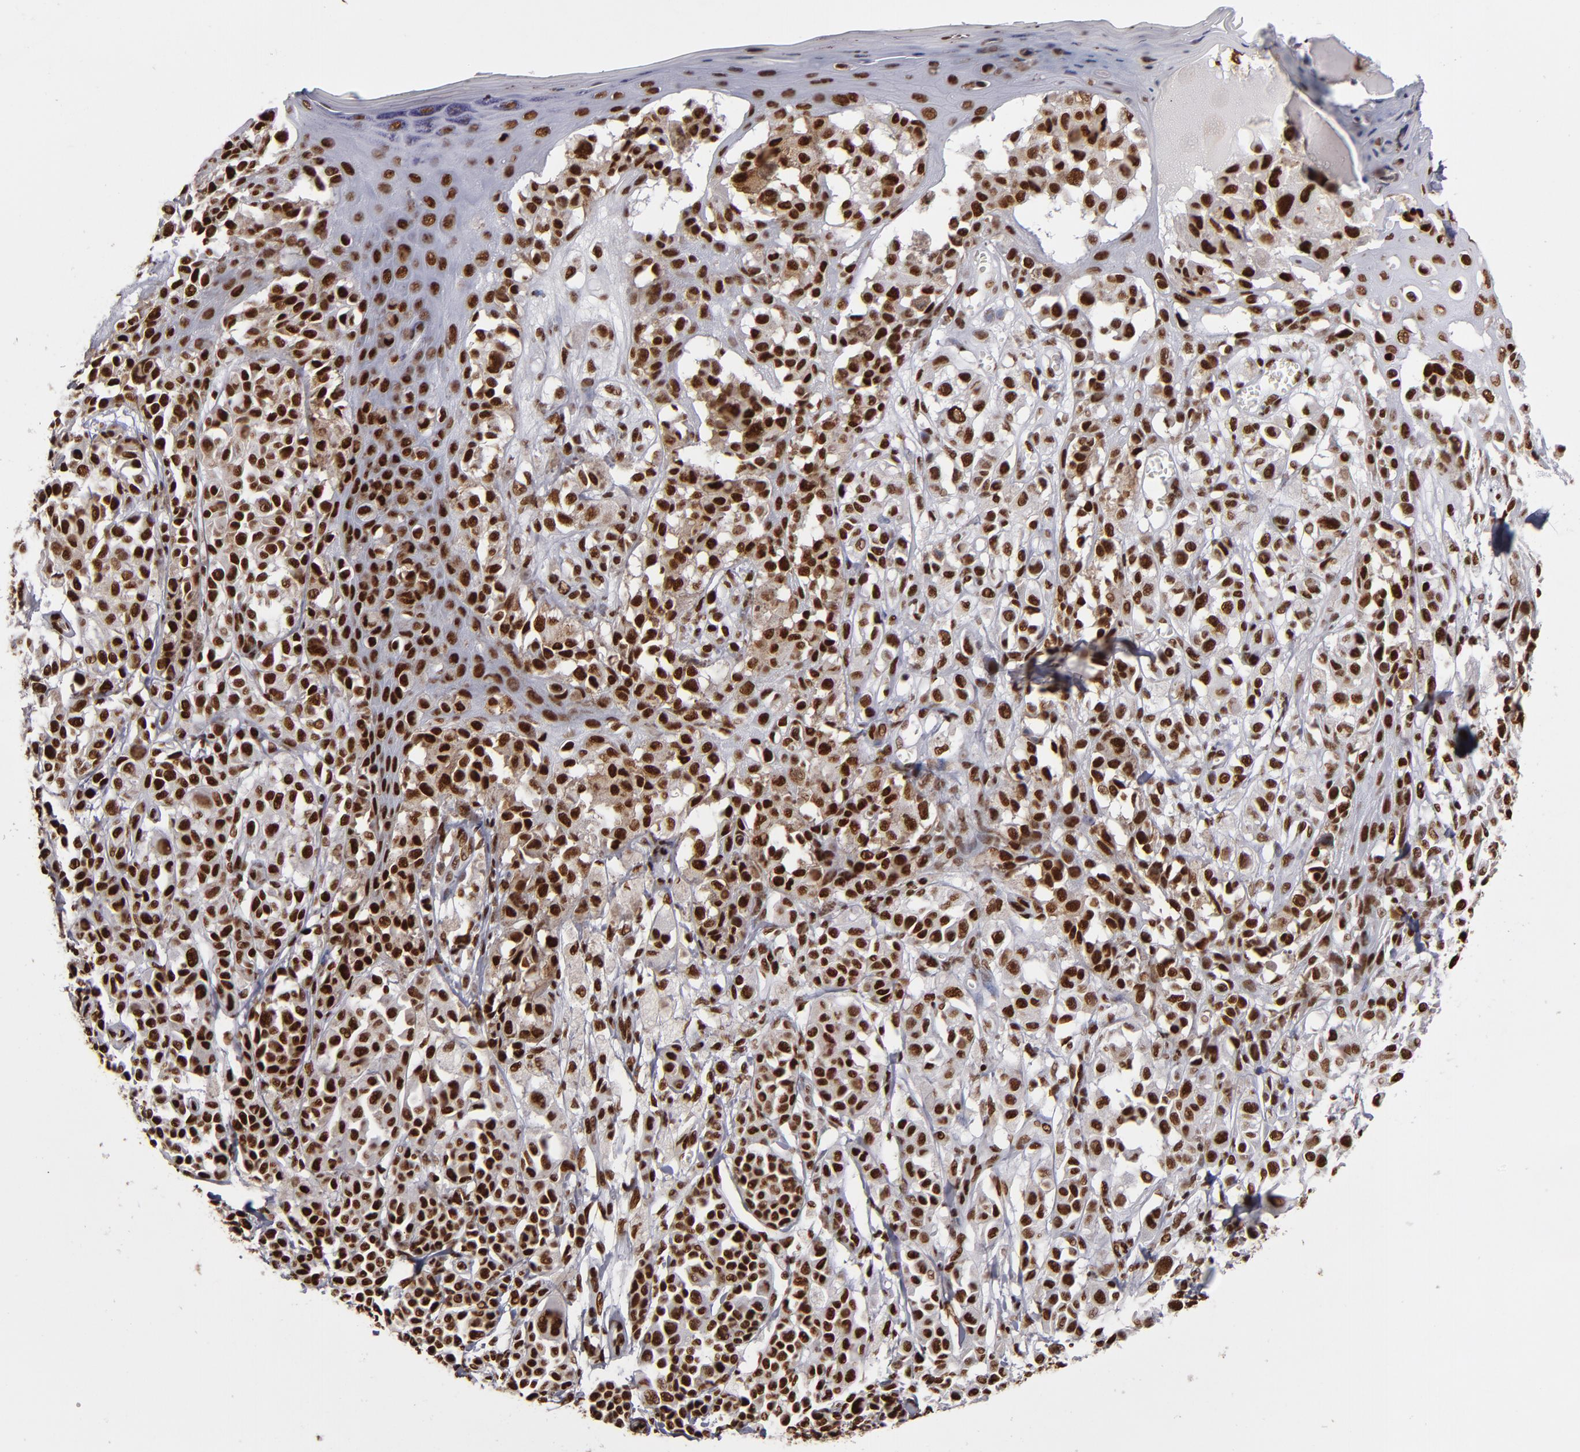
{"staining": {"intensity": "strong", "quantity": ">75%", "location": "nuclear"}, "tissue": "melanoma", "cell_type": "Tumor cells", "image_type": "cancer", "snomed": [{"axis": "morphology", "description": "Malignant melanoma, NOS"}, {"axis": "topography", "description": "Skin"}], "caption": "This image shows immunohistochemistry (IHC) staining of melanoma, with high strong nuclear expression in approximately >75% of tumor cells.", "gene": "MRE11", "patient": {"sex": "female", "age": 38}}